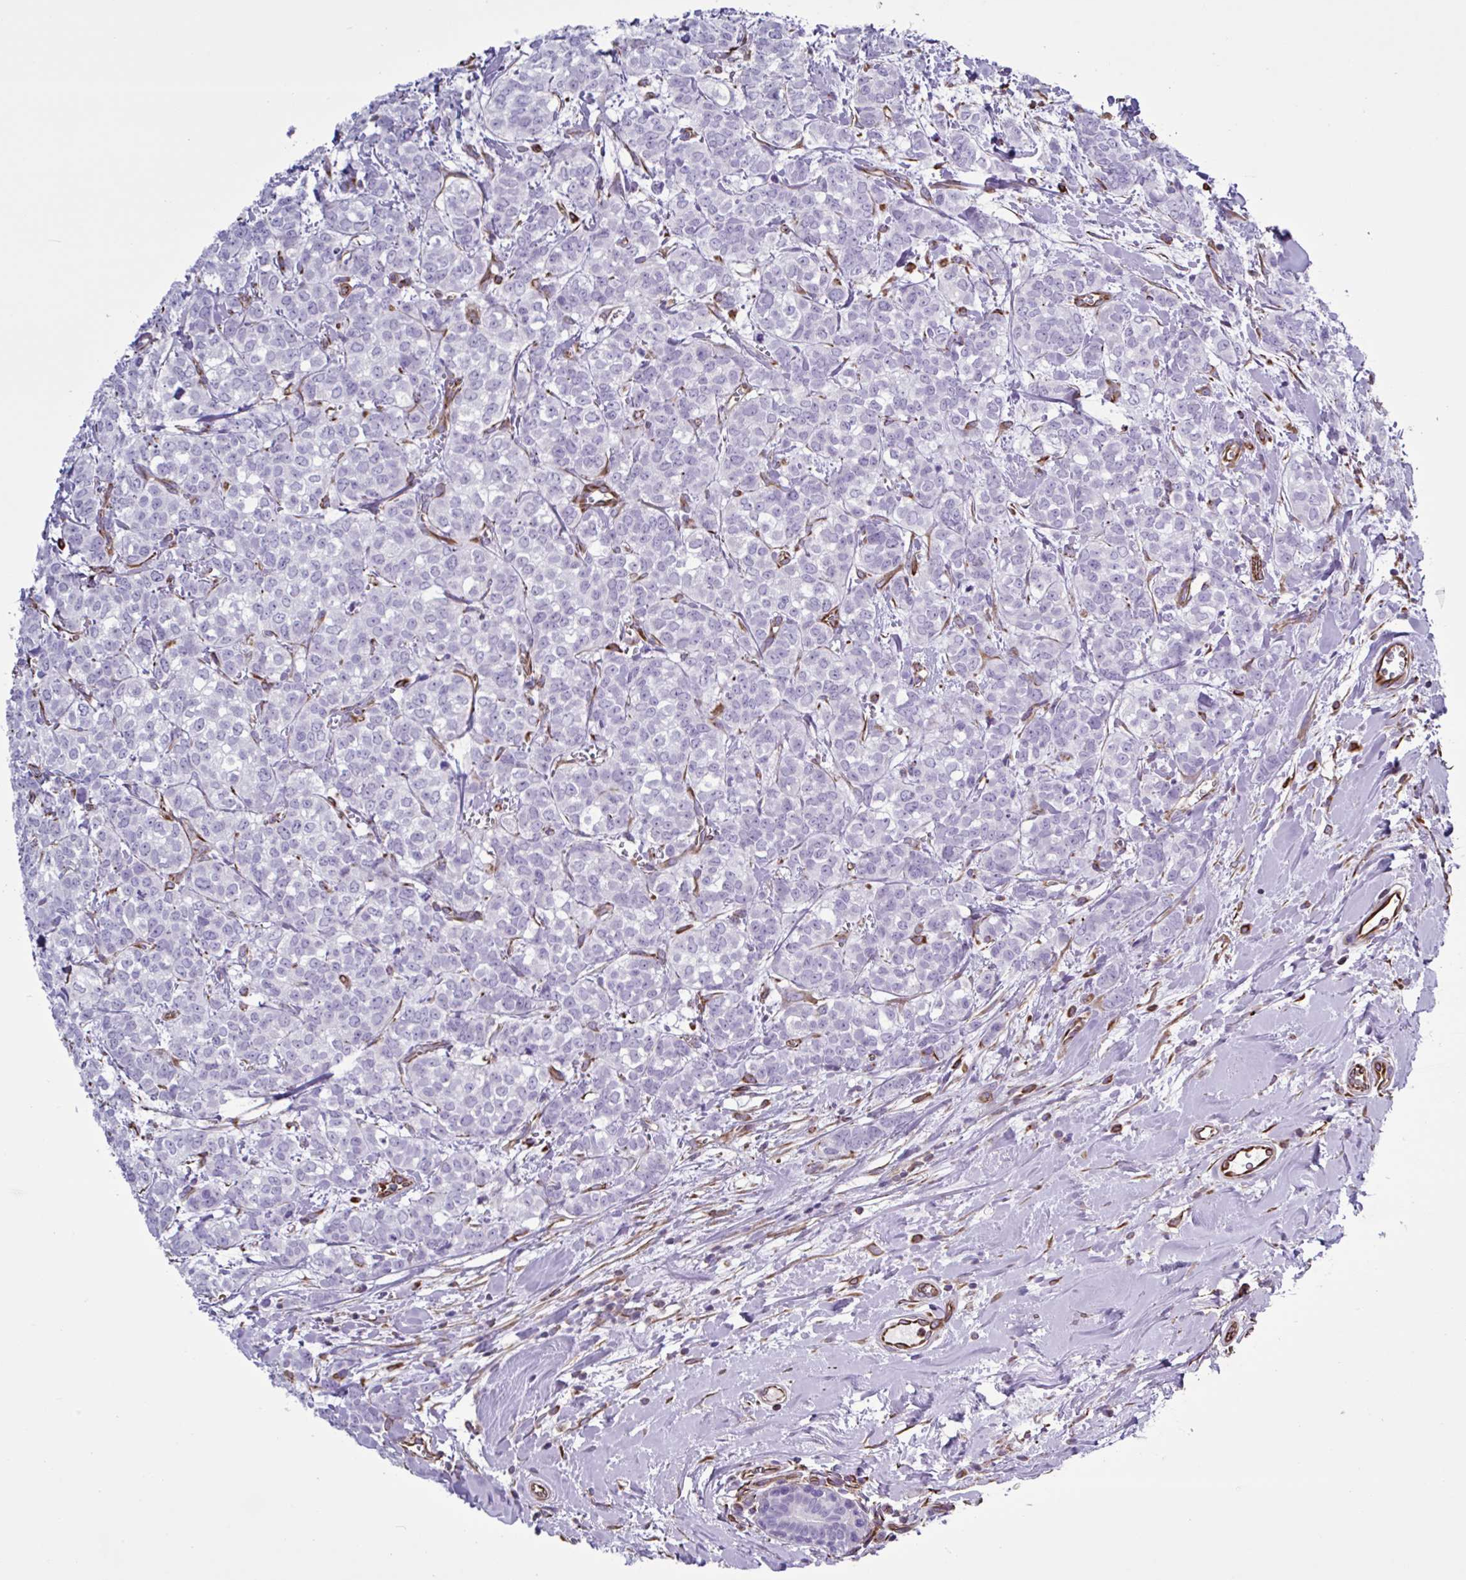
{"staining": {"intensity": "negative", "quantity": "none", "location": "none"}, "tissue": "breast cancer", "cell_type": "Tumor cells", "image_type": "cancer", "snomed": [{"axis": "morphology", "description": "Duct carcinoma"}, {"axis": "topography", "description": "Breast"}], "caption": "A high-resolution image shows immunohistochemistry (IHC) staining of breast cancer (infiltrating ductal carcinoma), which demonstrates no significant positivity in tumor cells.", "gene": "TMEM86B", "patient": {"sex": "female", "age": 61}}